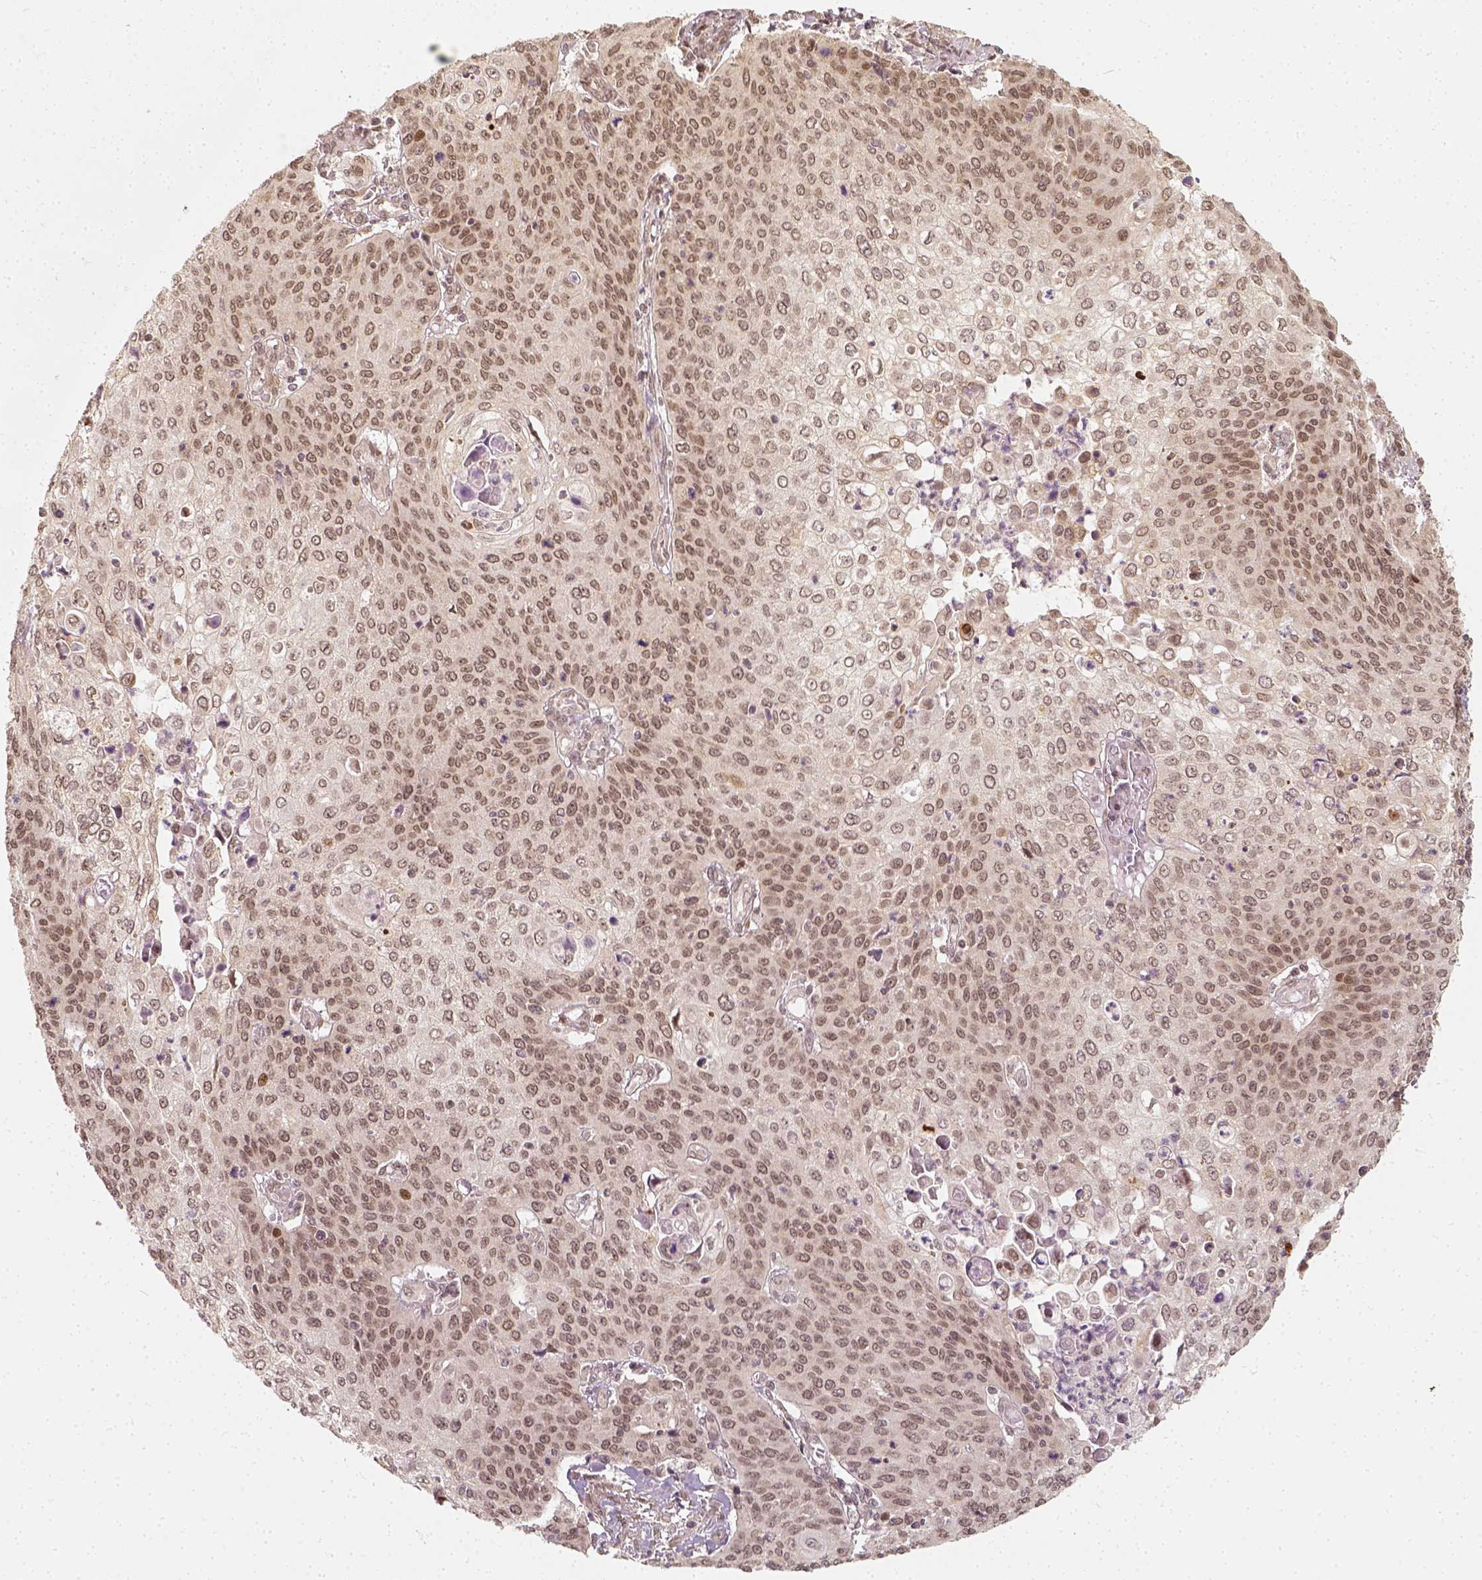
{"staining": {"intensity": "moderate", "quantity": ">75%", "location": "nuclear"}, "tissue": "cervical cancer", "cell_type": "Tumor cells", "image_type": "cancer", "snomed": [{"axis": "morphology", "description": "Squamous cell carcinoma, NOS"}, {"axis": "topography", "description": "Cervix"}], "caption": "A brown stain shows moderate nuclear positivity of a protein in cervical cancer tumor cells.", "gene": "ZMAT3", "patient": {"sex": "female", "age": 65}}